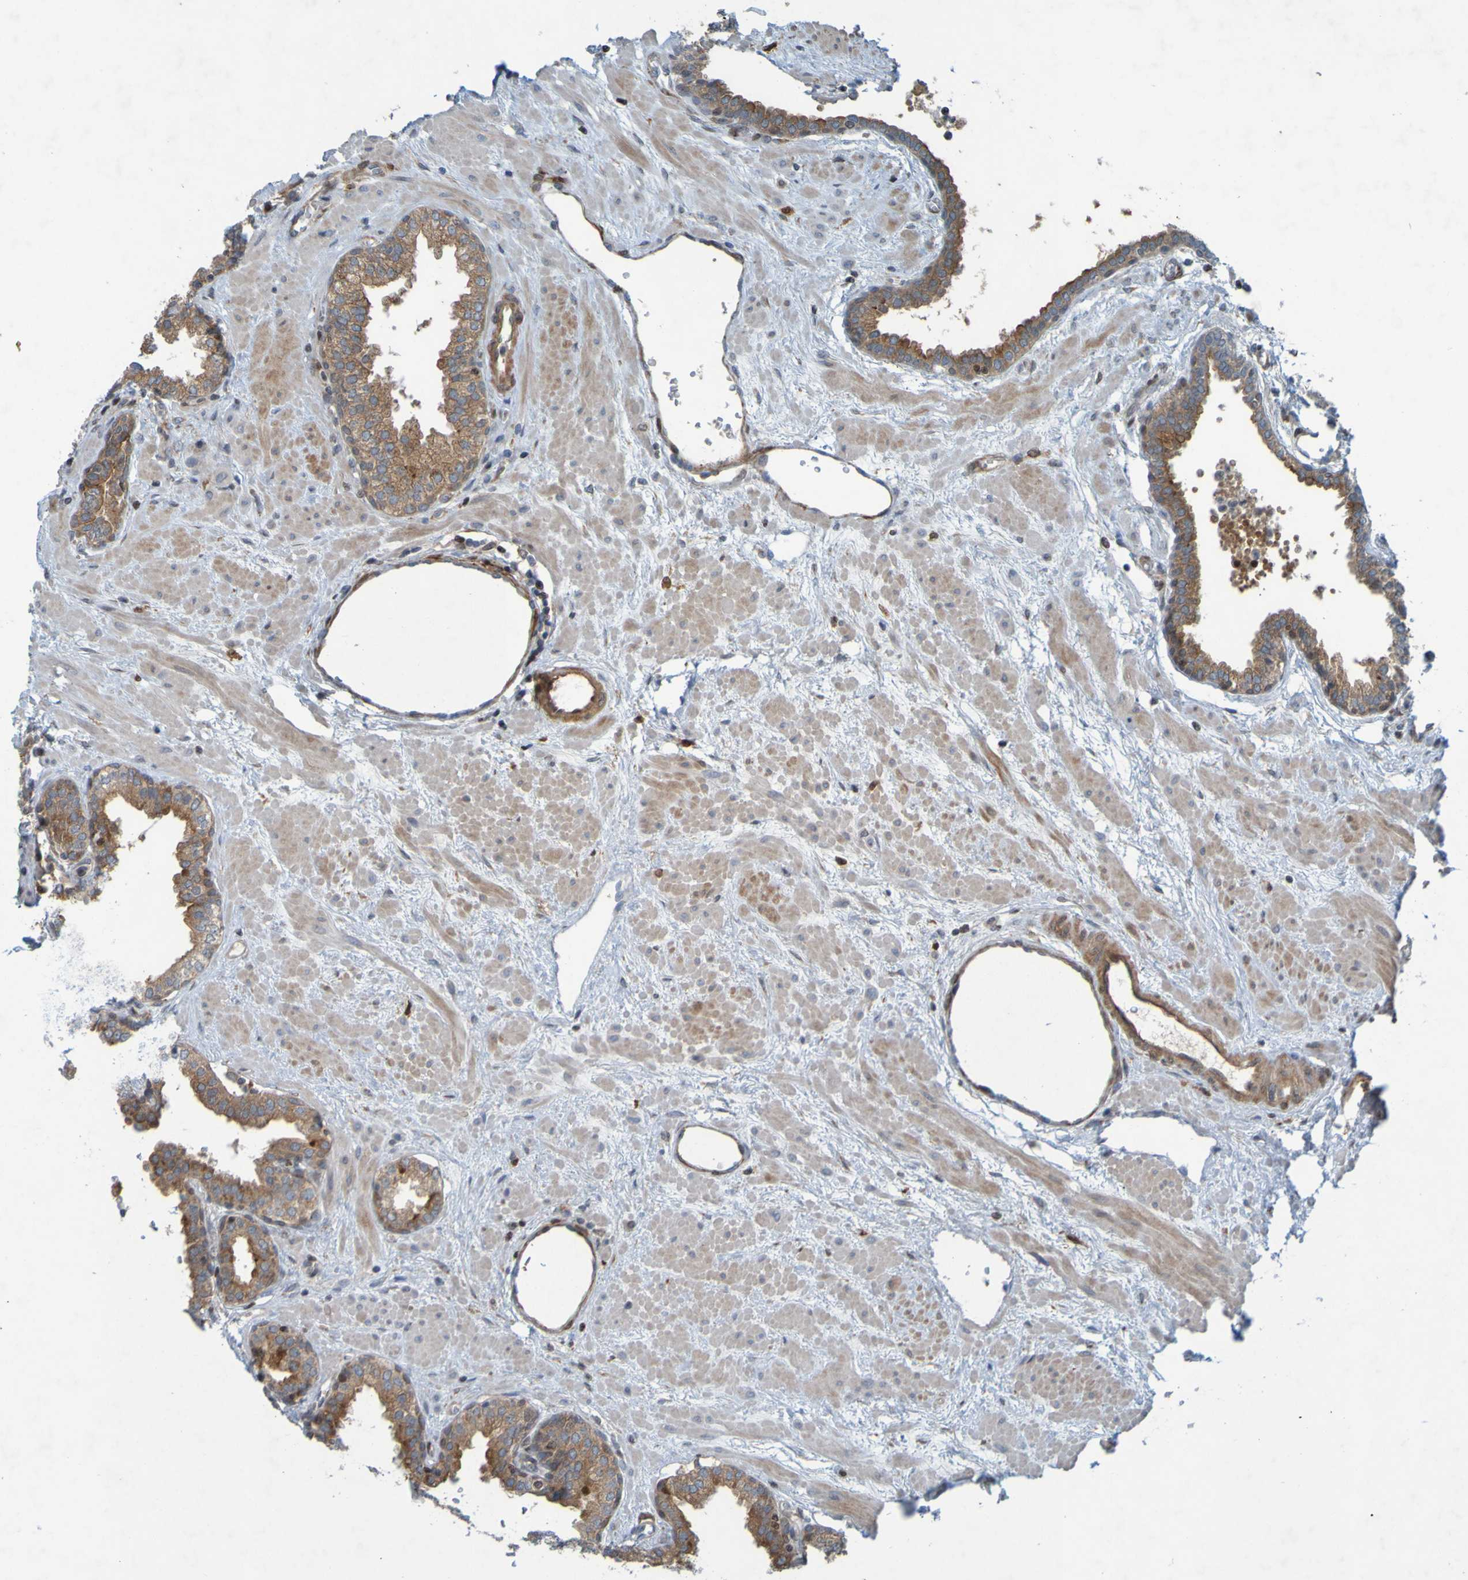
{"staining": {"intensity": "strong", "quantity": ">75%", "location": "cytoplasmic/membranous"}, "tissue": "prostate", "cell_type": "Glandular cells", "image_type": "normal", "snomed": [{"axis": "morphology", "description": "Normal tissue, NOS"}, {"axis": "topography", "description": "Prostate"}], "caption": "Unremarkable prostate demonstrates strong cytoplasmic/membranous expression in approximately >75% of glandular cells, visualized by immunohistochemistry.", "gene": "GUCY1A1", "patient": {"sex": "male", "age": 51}}